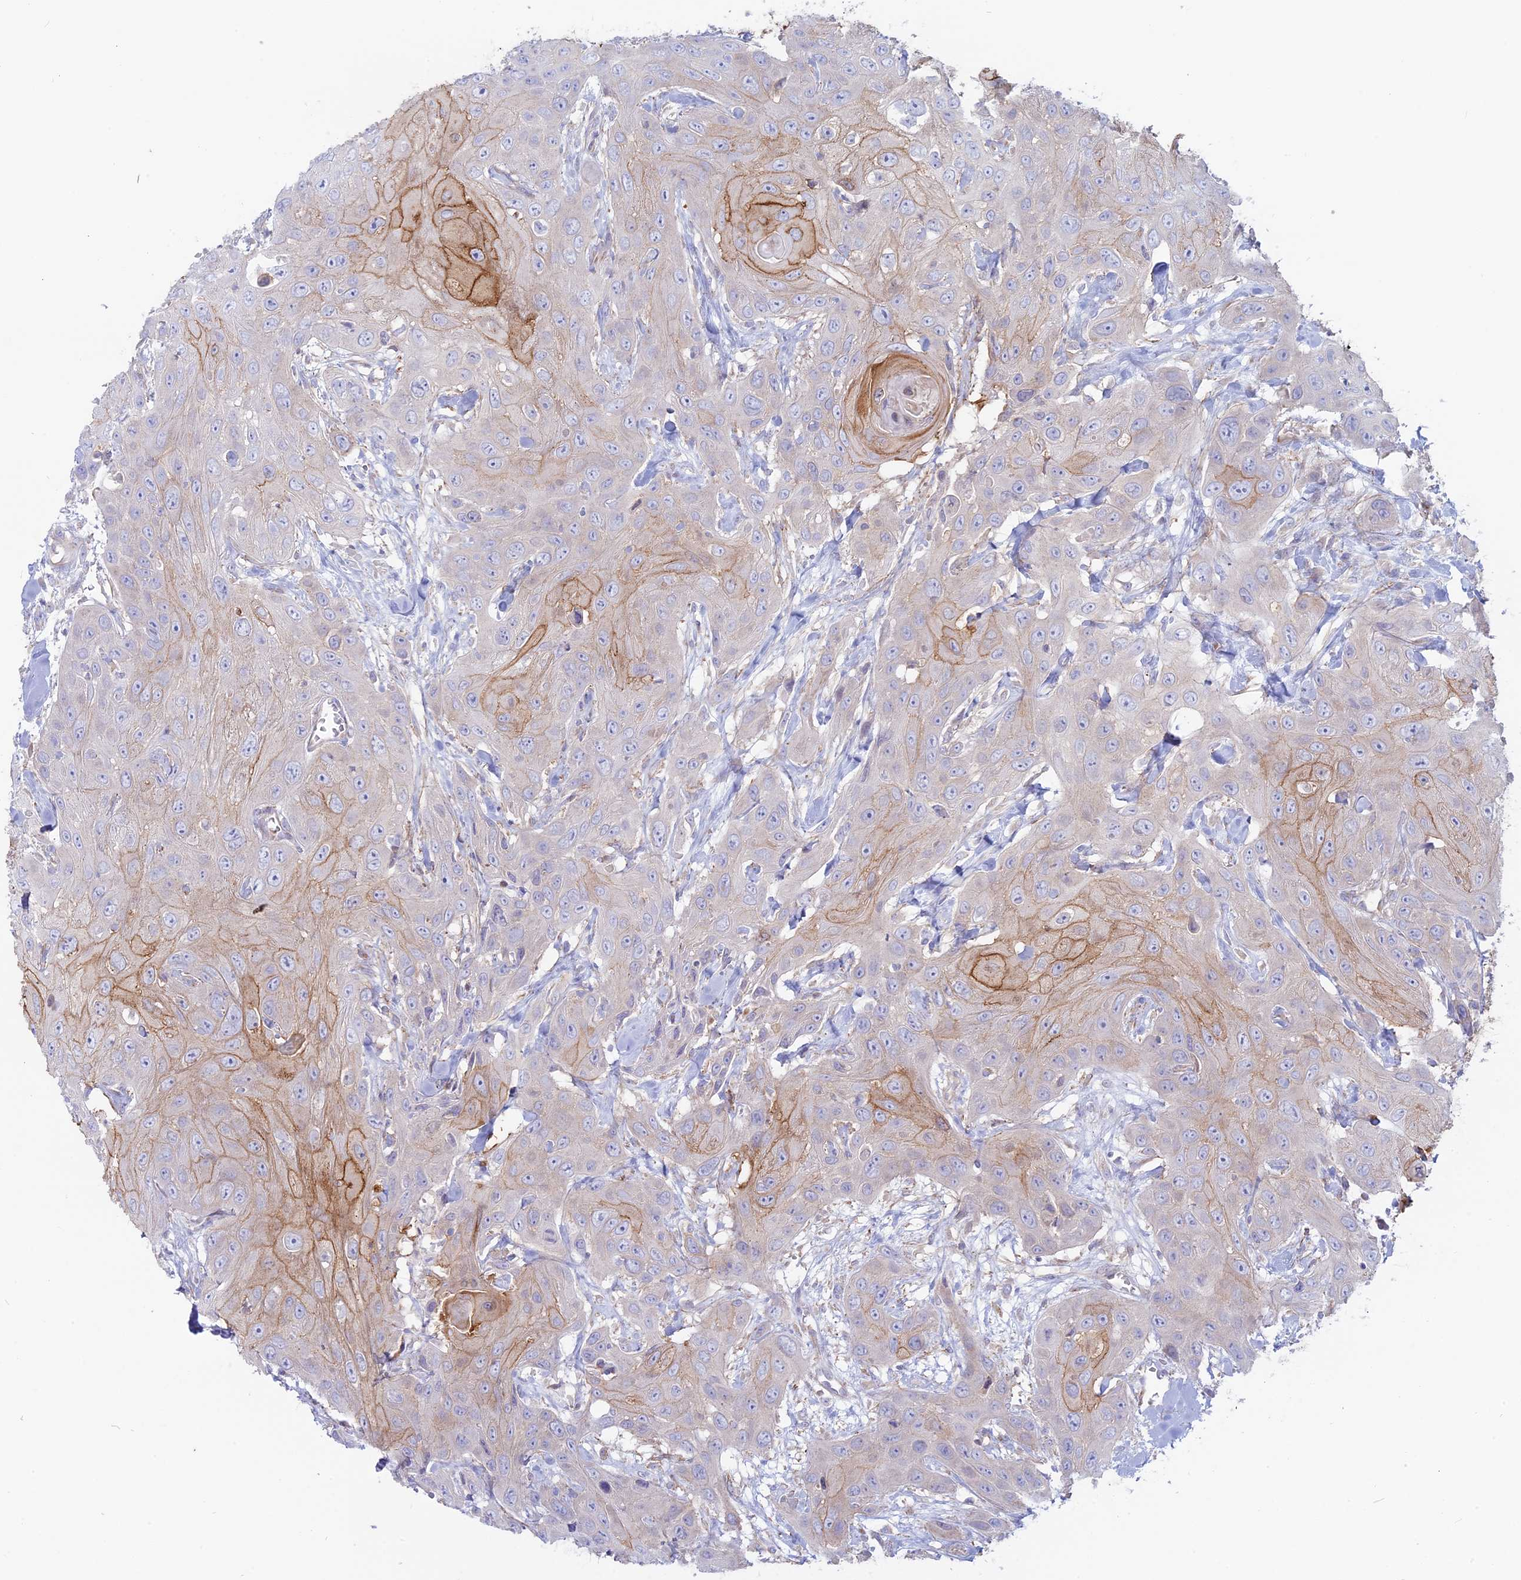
{"staining": {"intensity": "moderate", "quantity": "<25%", "location": "cytoplasmic/membranous"}, "tissue": "head and neck cancer", "cell_type": "Tumor cells", "image_type": "cancer", "snomed": [{"axis": "morphology", "description": "Squamous cell carcinoma, NOS"}, {"axis": "topography", "description": "Head-Neck"}], "caption": "Head and neck squamous cell carcinoma stained with immunohistochemistry (IHC) shows moderate cytoplasmic/membranous expression in about <25% of tumor cells.", "gene": "MYO5B", "patient": {"sex": "male", "age": 81}}